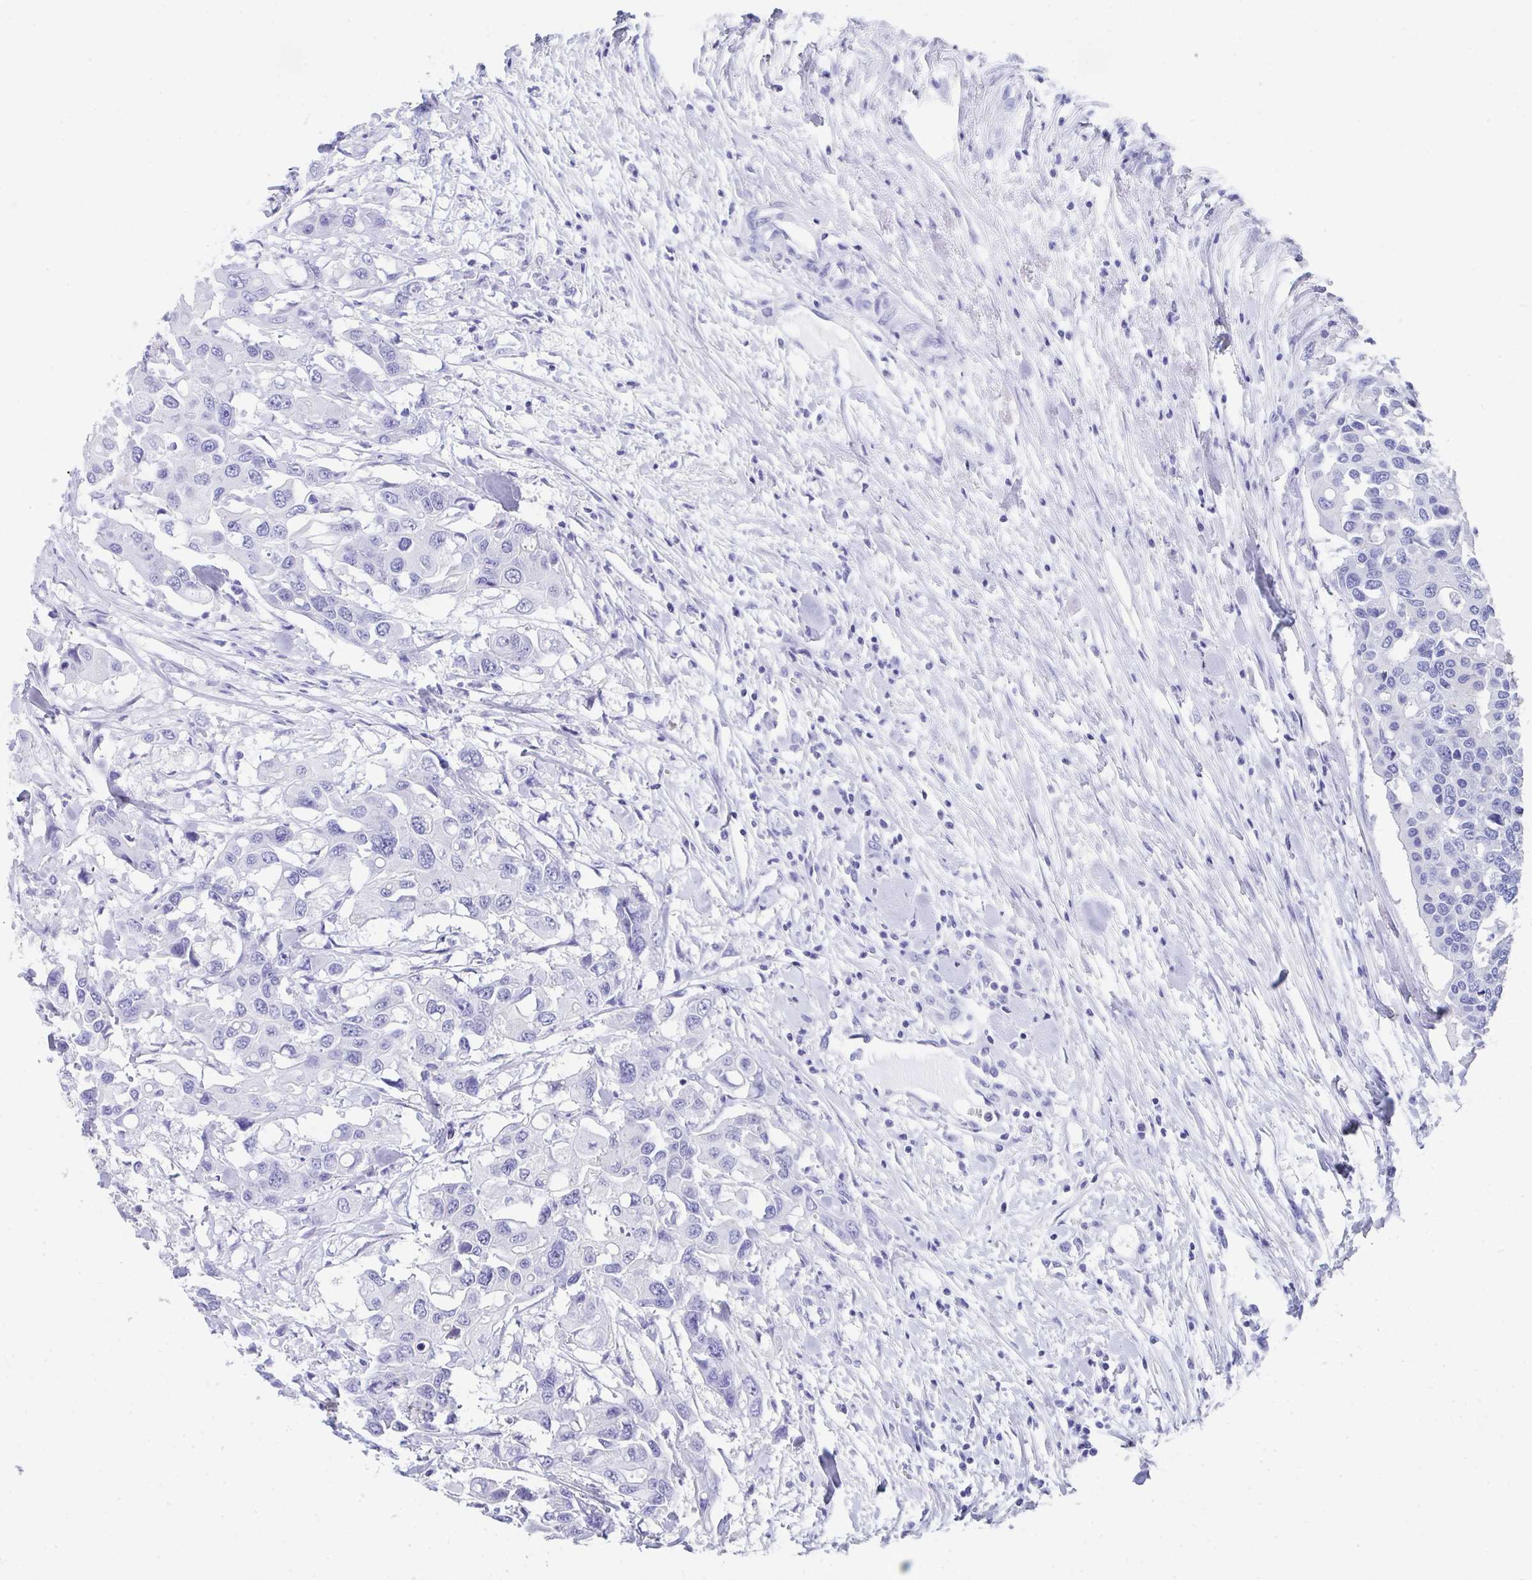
{"staining": {"intensity": "negative", "quantity": "none", "location": "none"}, "tissue": "colorectal cancer", "cell_type": "Tumor cells", "image_type": "cancer", "snomed": [{"axis": "morphology", "description": "Adenocarcinoma, NOS"}, {"axis": "topography", "description": "Colon"}], "caption": "This is an immunohistochemistry image of human adenocarcinoma (colorectal). There is no expression in tumor cells.", "gene": "HGD", "patient": {"sex": "male", "age": 77}}